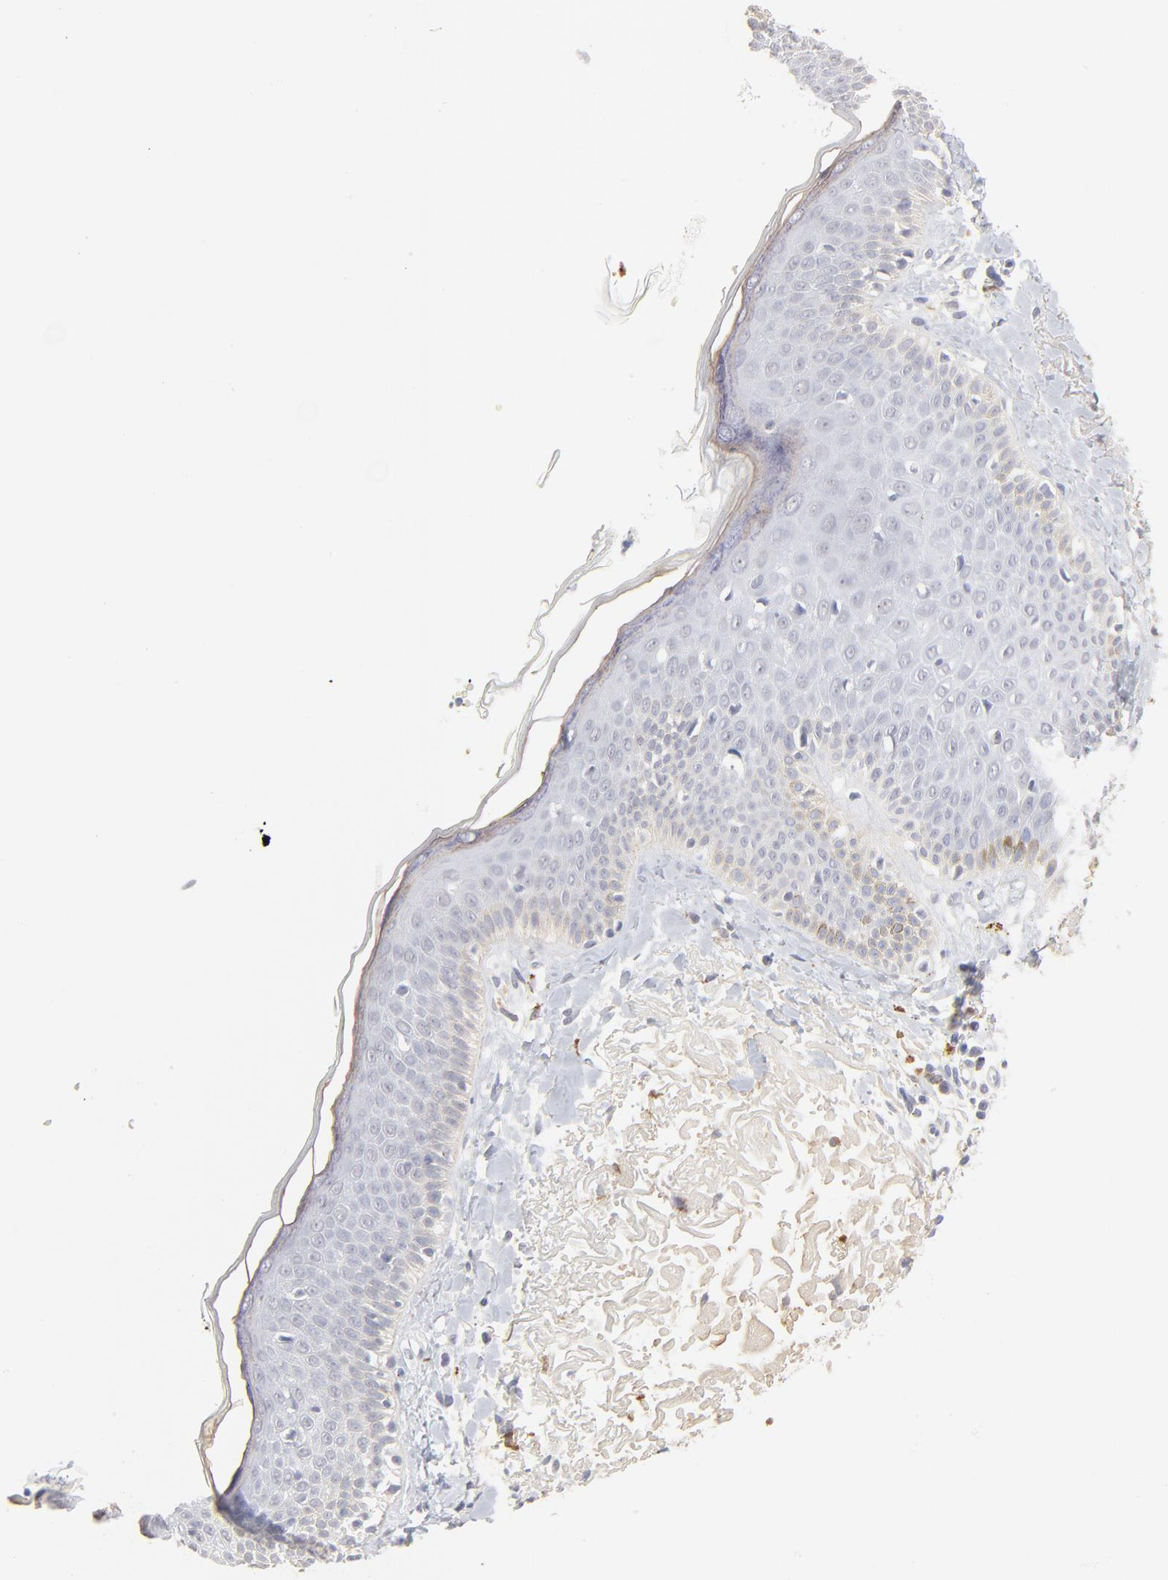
{"staining": {"intensity": "weak", "quantity": "<25%", "location": "cytoplasmic/membranous"}, "tissue": "skin cancer", "cell_type": "Tumor cells", "image_type": "cancer", "snomed": [{"axis": "morphology", "description": "Basal cell carcinoma"}, {"axis": "topography", "description": "Skin"}], "caption": "This is an immunohistochemistry histopathology image of human skin cancer. There is no expression in tumor cells.", "gene": "LTBP2", "patient": {"sex": "male", "age": 74}}